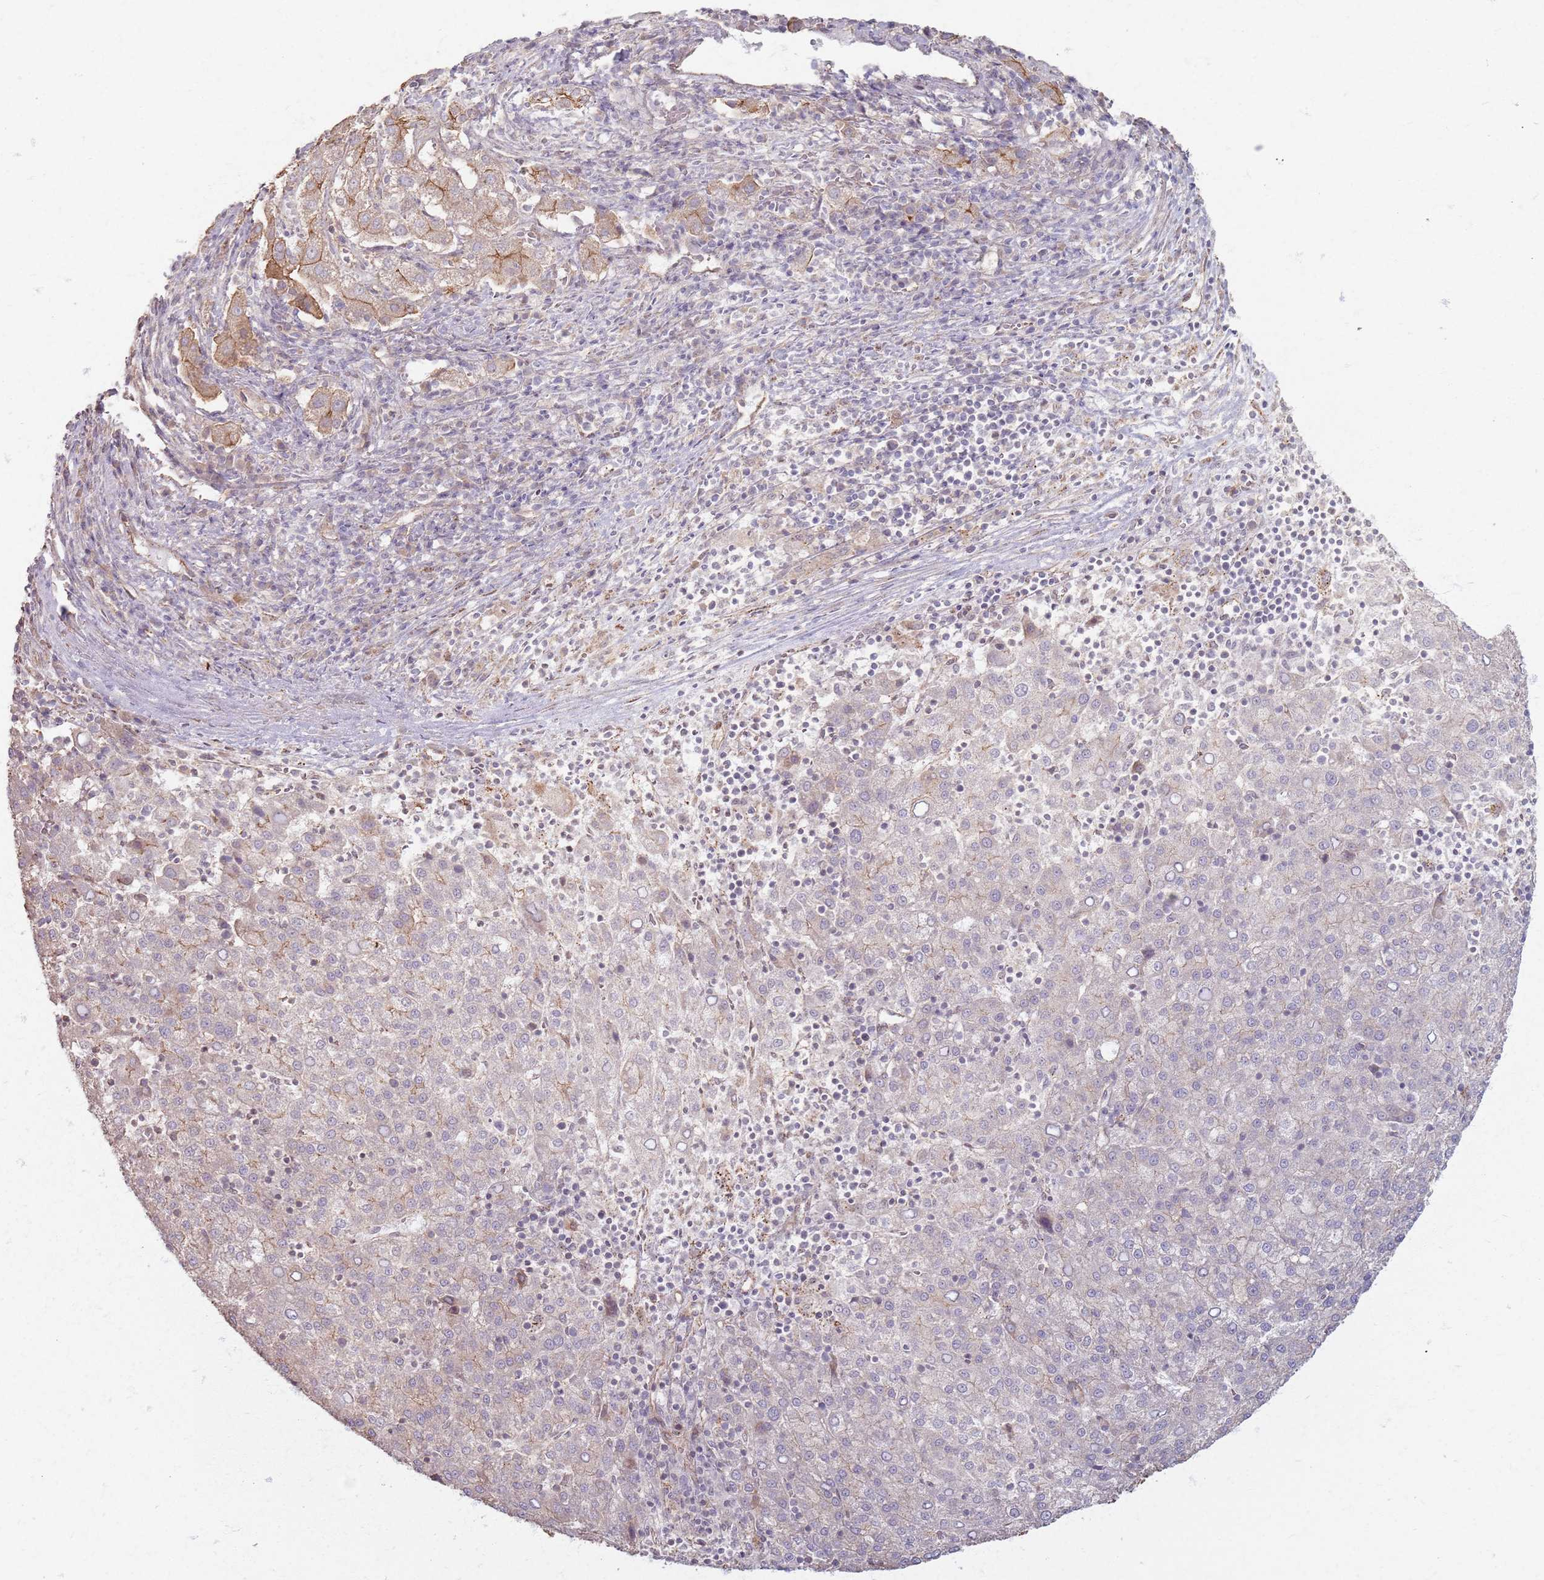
{"staining": {"intensity": "moderate", "quantity": "<25%", "location": "cytoplasmic/membranous"}, "tissue": "liver cancer", "cell_type": "Tumor cells", "image_type": "cancer", "snomed": [{"axis": "morphology", "description": "Carcinoma, Hepatocellular, NOS"}, {"axis": "topography", "description": "Liver"}], "caption": "Hepatocellular carcinoma (liver) stained with DAB immunohistochemistry (IHC) exhibits low levels of moderate cytoplasmic/membranous expression in approximately <25% of tumor cells. (DAB (3,3'-diaminobenzidine) = brown stain, brightfield microscopy at high magnification).", "gene": "KCNA5", "patient": {"sex": "female", "age": 58}}